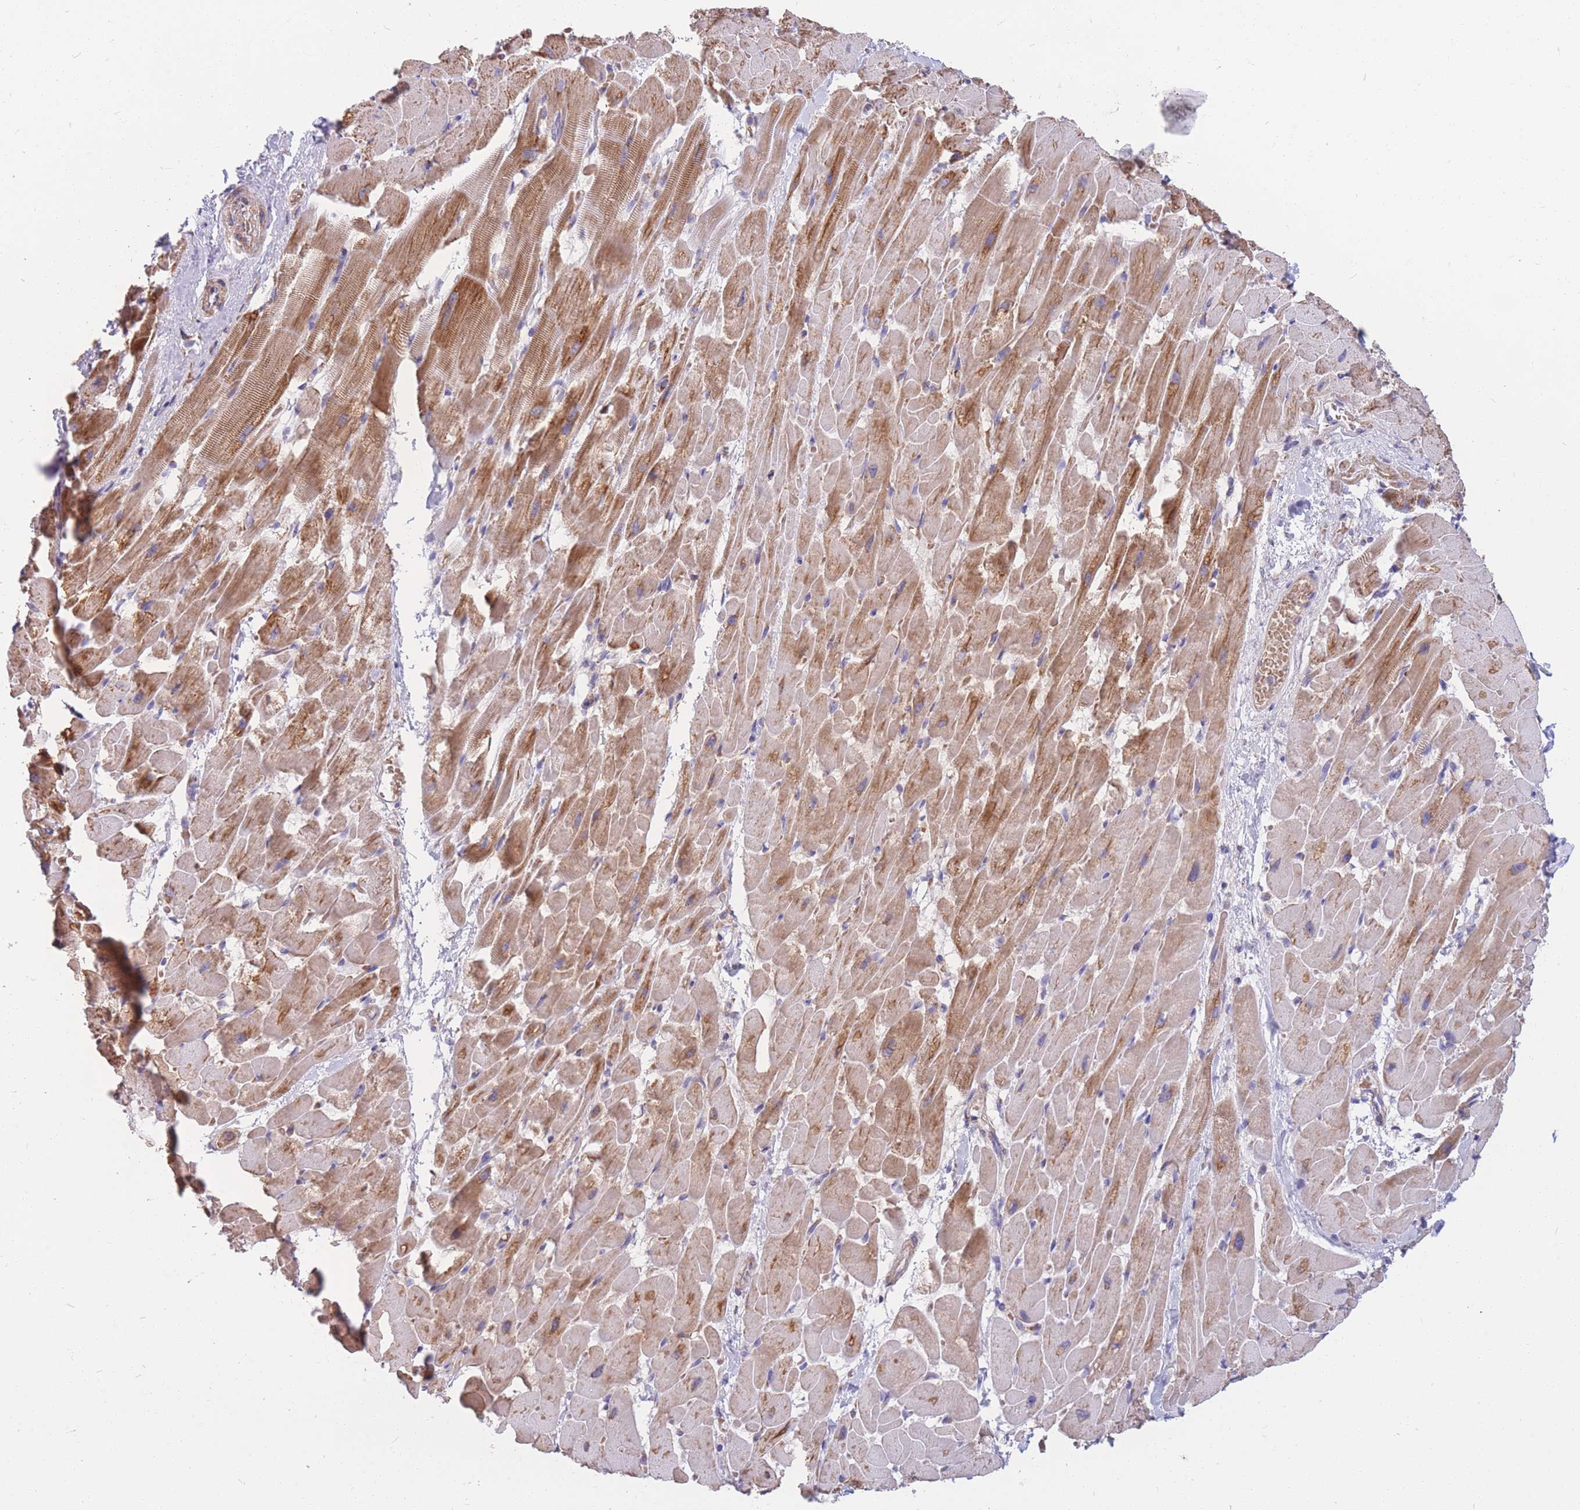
{"staining": {"intensity": "moderate", "quantity": ">75%", "location": "cytoplasmic/membranous"}, "tissue": "heart muscle", "cell_type": "Cardiomyocytes", "image_type": "normal", "snomed": [{"axis": "morphology", "description": "Normal tissue, NOS"}, {"axis": "topography", "description": "Heart"}], "caption": "Immunohistochemistry photomicrograph of normal heart muscle: human heart muscle stained using IHC demonstrates medium levels of moderate protein expression localized specifically in the cytoplasmic/membranous of cardiomyocytes, appearing as a cytoplasmic/membranous brown color.", "gene": "MRPS9", "patient": {"sex": "male", "age": 37}}